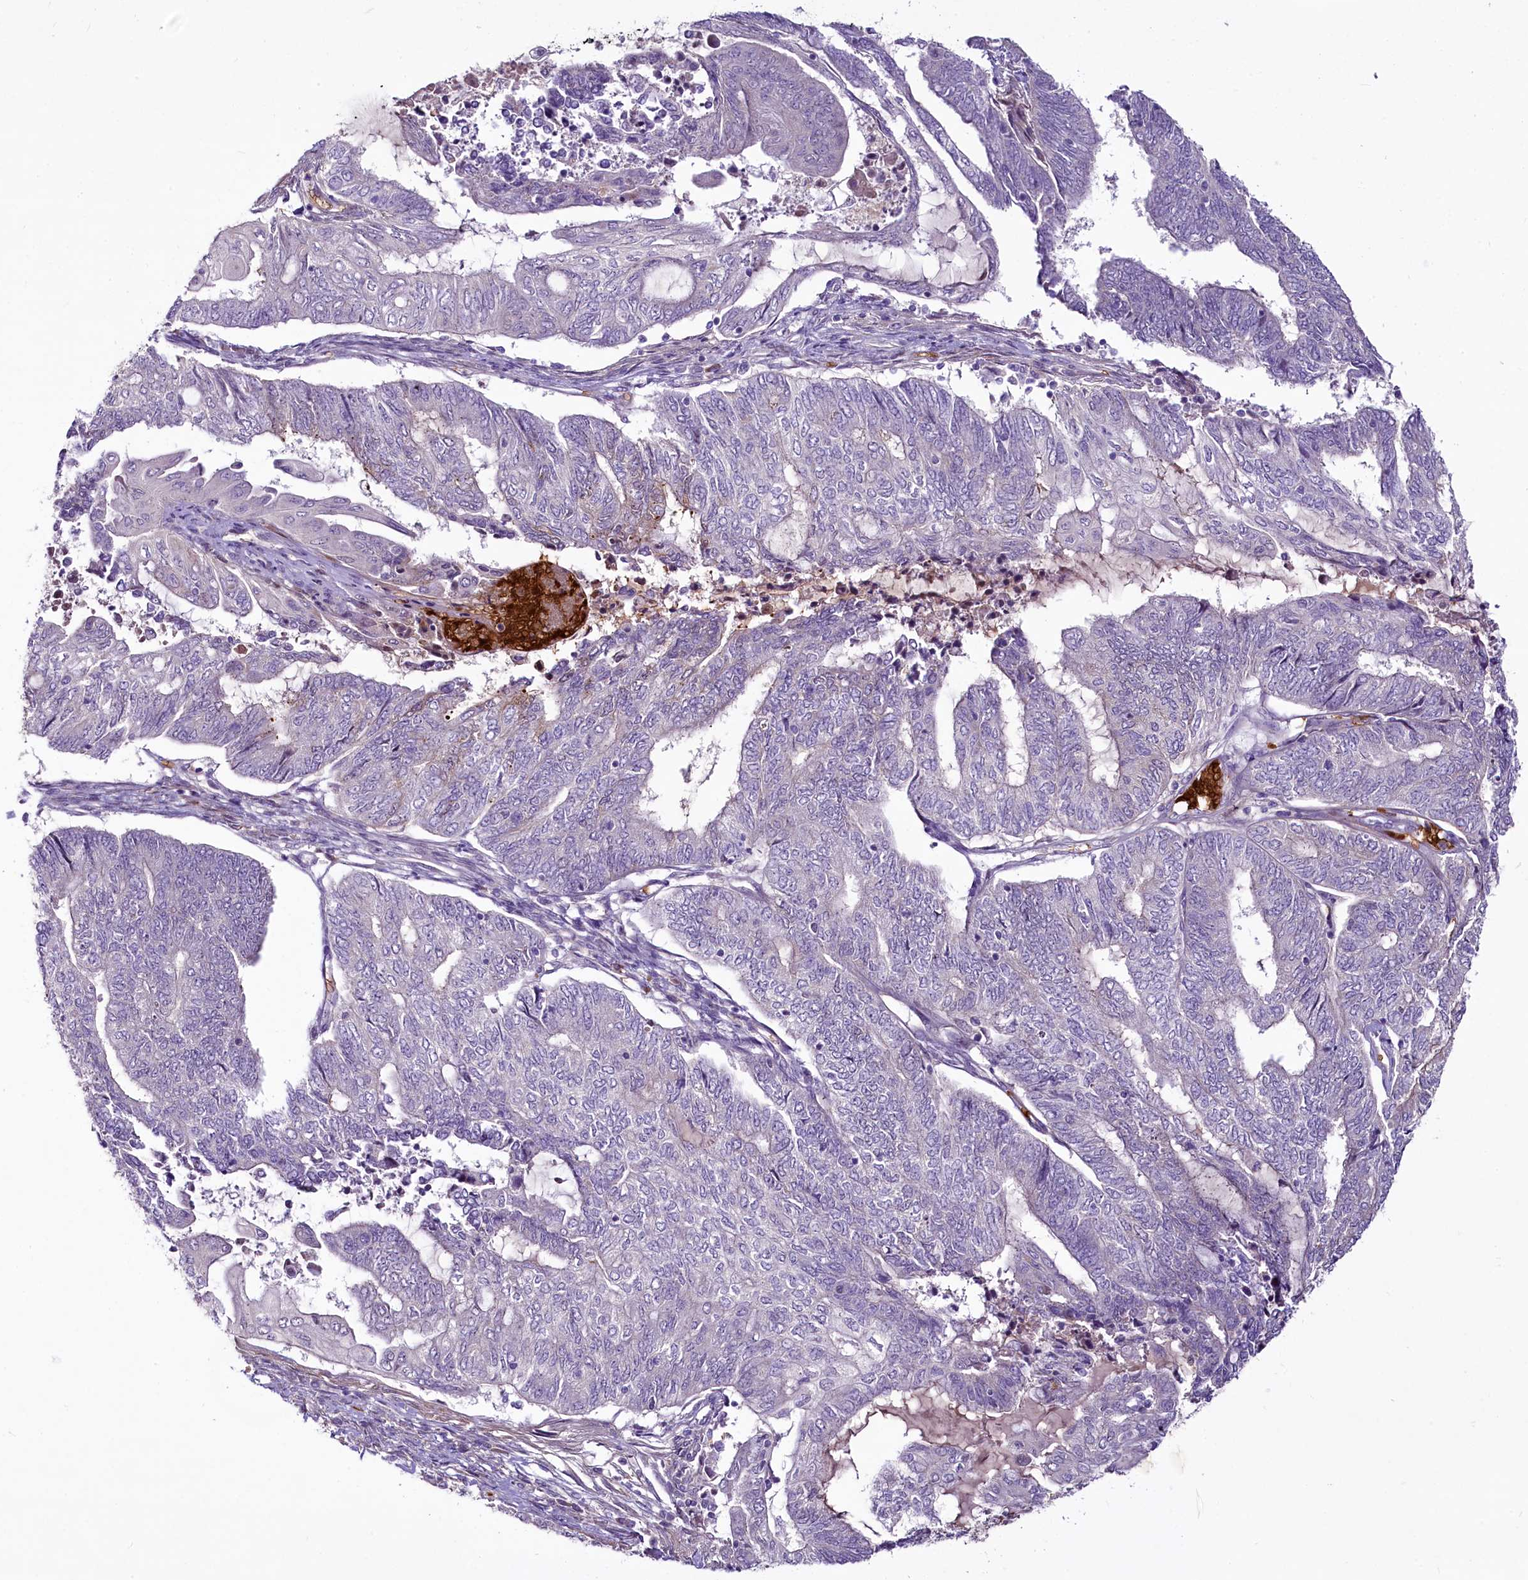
{"staining": {"intensity": "negative", "quantity": "none", "location": "none"}, "tissue": "endometrial cancer", "cell_type": "Tumor cells", "image_type": "cancer", "snomed": [{"axis": "morphology", "description": "Adenocarcinoma, NOS"}, {"axis": "topography", "description": "Uterus"}, {"axis": "topography", "description": "Endometrium"}], "caption": "Endometrial cancer (adenocarcinoma) was stained to show a protein in brown. There is no significant staining in tumor cells.", "gene": "SUSD3", "patient": {"sex": "female", "age": 70}}